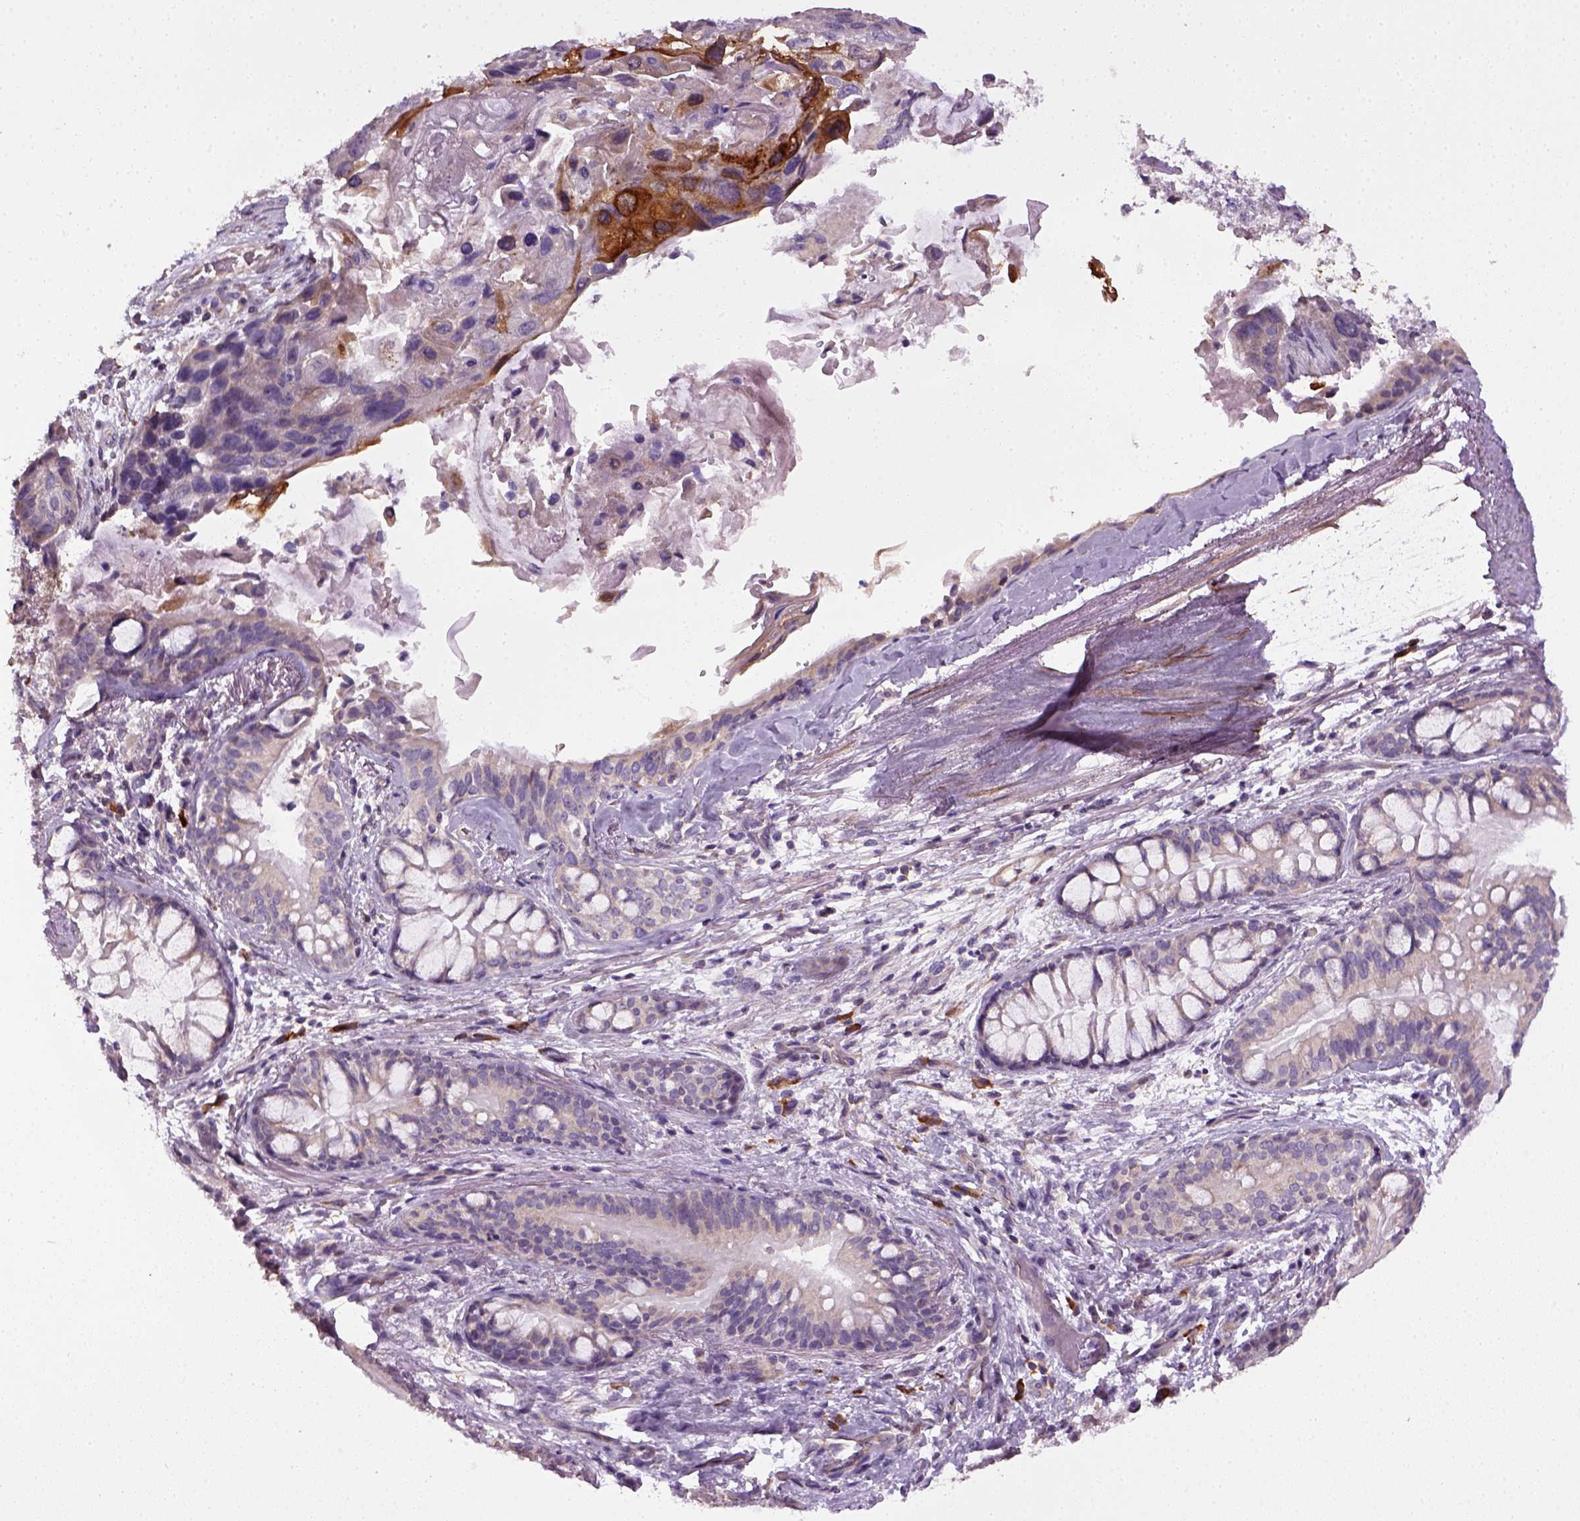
{"staining": {"intensity": "negative", "quantity": "none", "location": "none"}, "tissue": "lung cancer", "cell_type": "Tumor cells", "image_type": "cancer", "snomed": [{"axis": "morphology", "description": "Squamous cell carcinoma, NOS"}, {"axis": "topography", "description": "Lung"}], "caption": "The image exhibits no significant staining in tumor cells of squamous cell carcinoma (lung).", "gene": "TPRG1", "patient": {"sex": "male", "age": 69}}